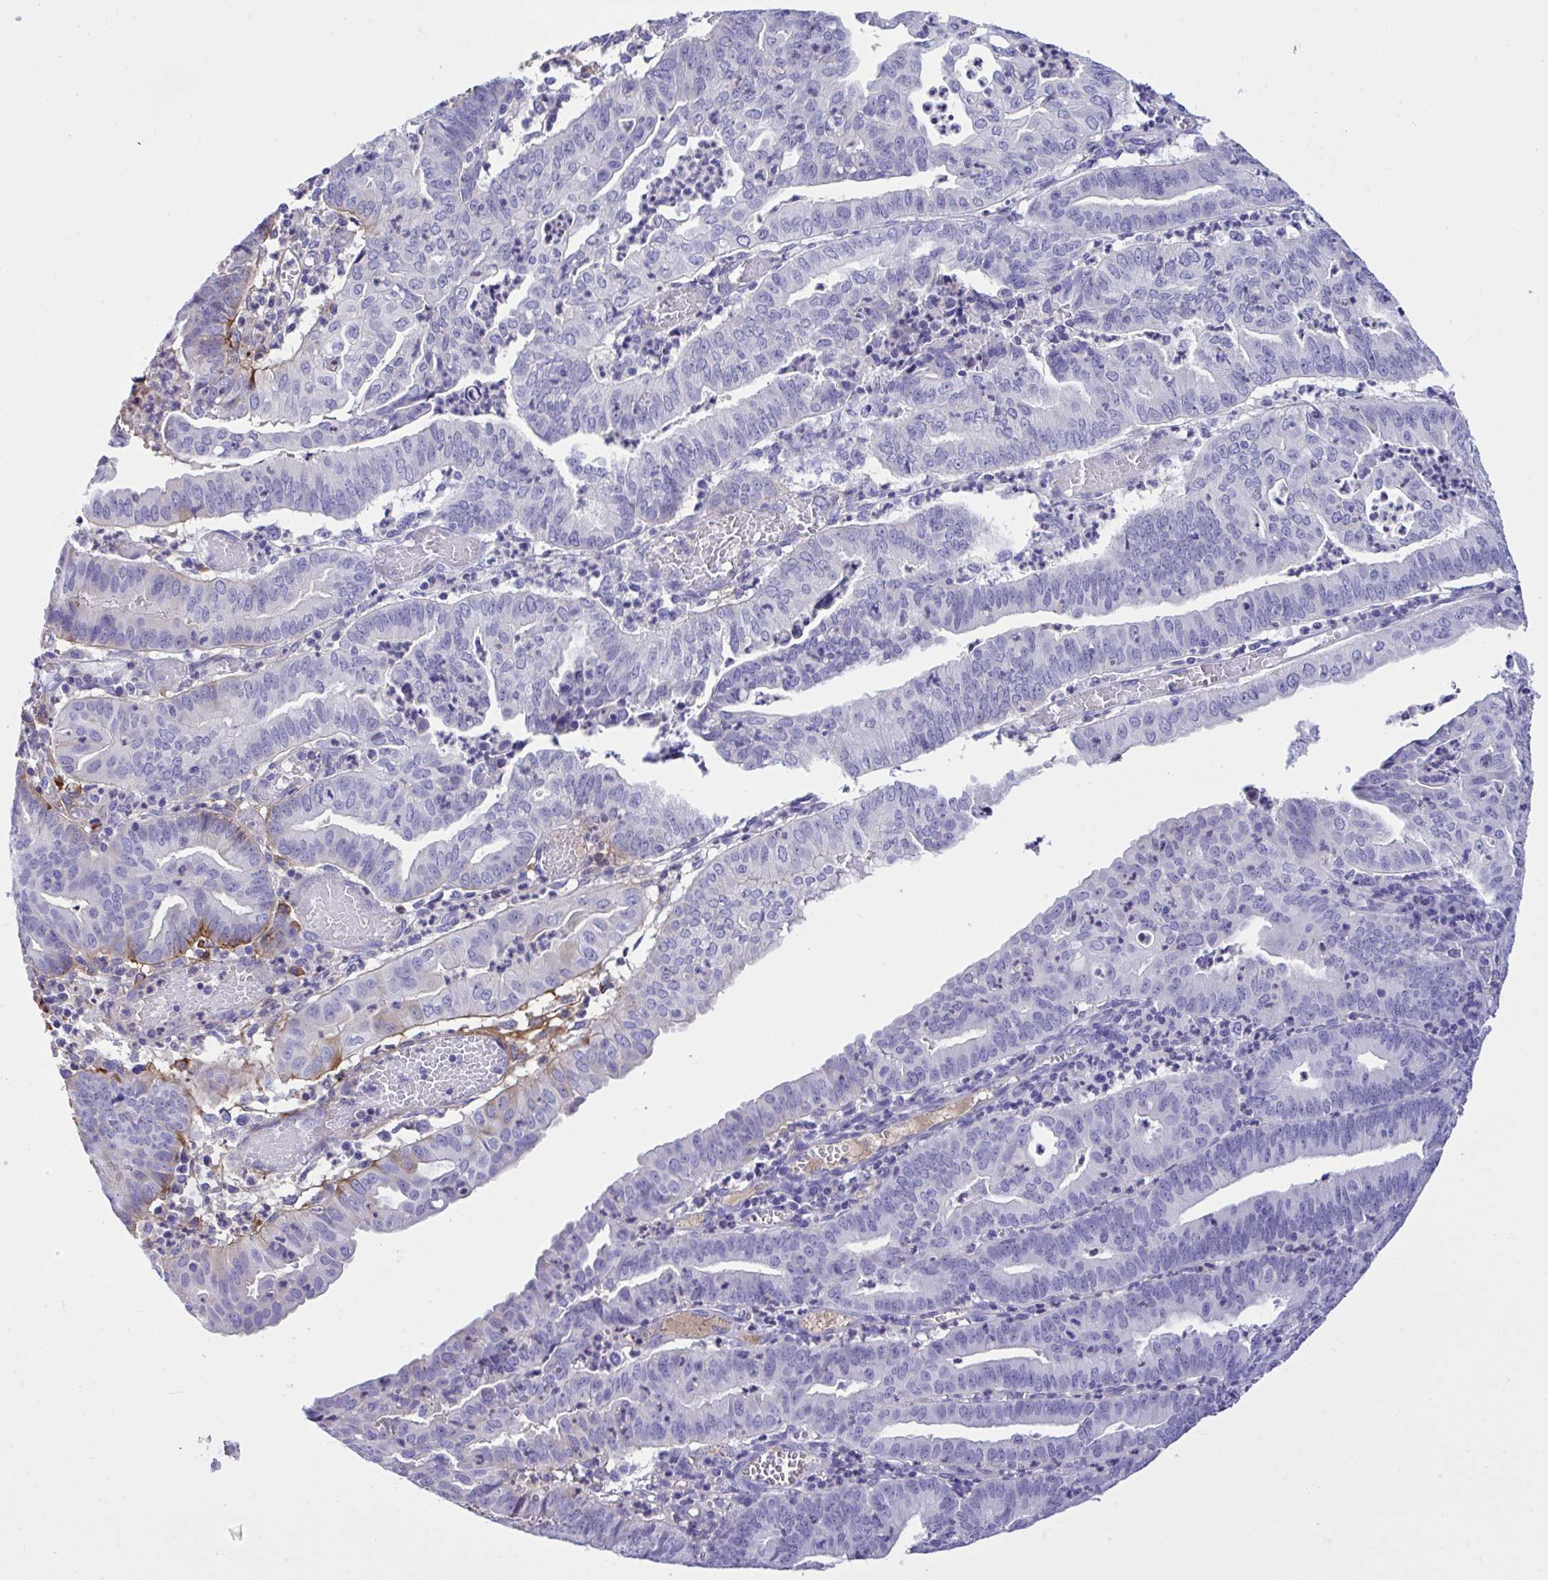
{"staining": {"intensity": "moderate", "quantity": "<25%", "location": "cytoplasmic/membranous"}, "tissue": "endometrial cancer", "cell_type": "Tumor cells", "image_type": "cancer", "snomed": [{"axis": "morphology", "description": "Adenocarcinoma, NOS"}, {"axis": "topography", "description": "Endometrium"}], "caption": "Endometrial cancer stained with immunohistochemistry demonstrates moderate cytoplasmic/membranous staining in approximately <25% of tumor cells. Nuclei are stained in blue.", "gene": "HRG", "patient": {"sex": "female", "age": 60}}